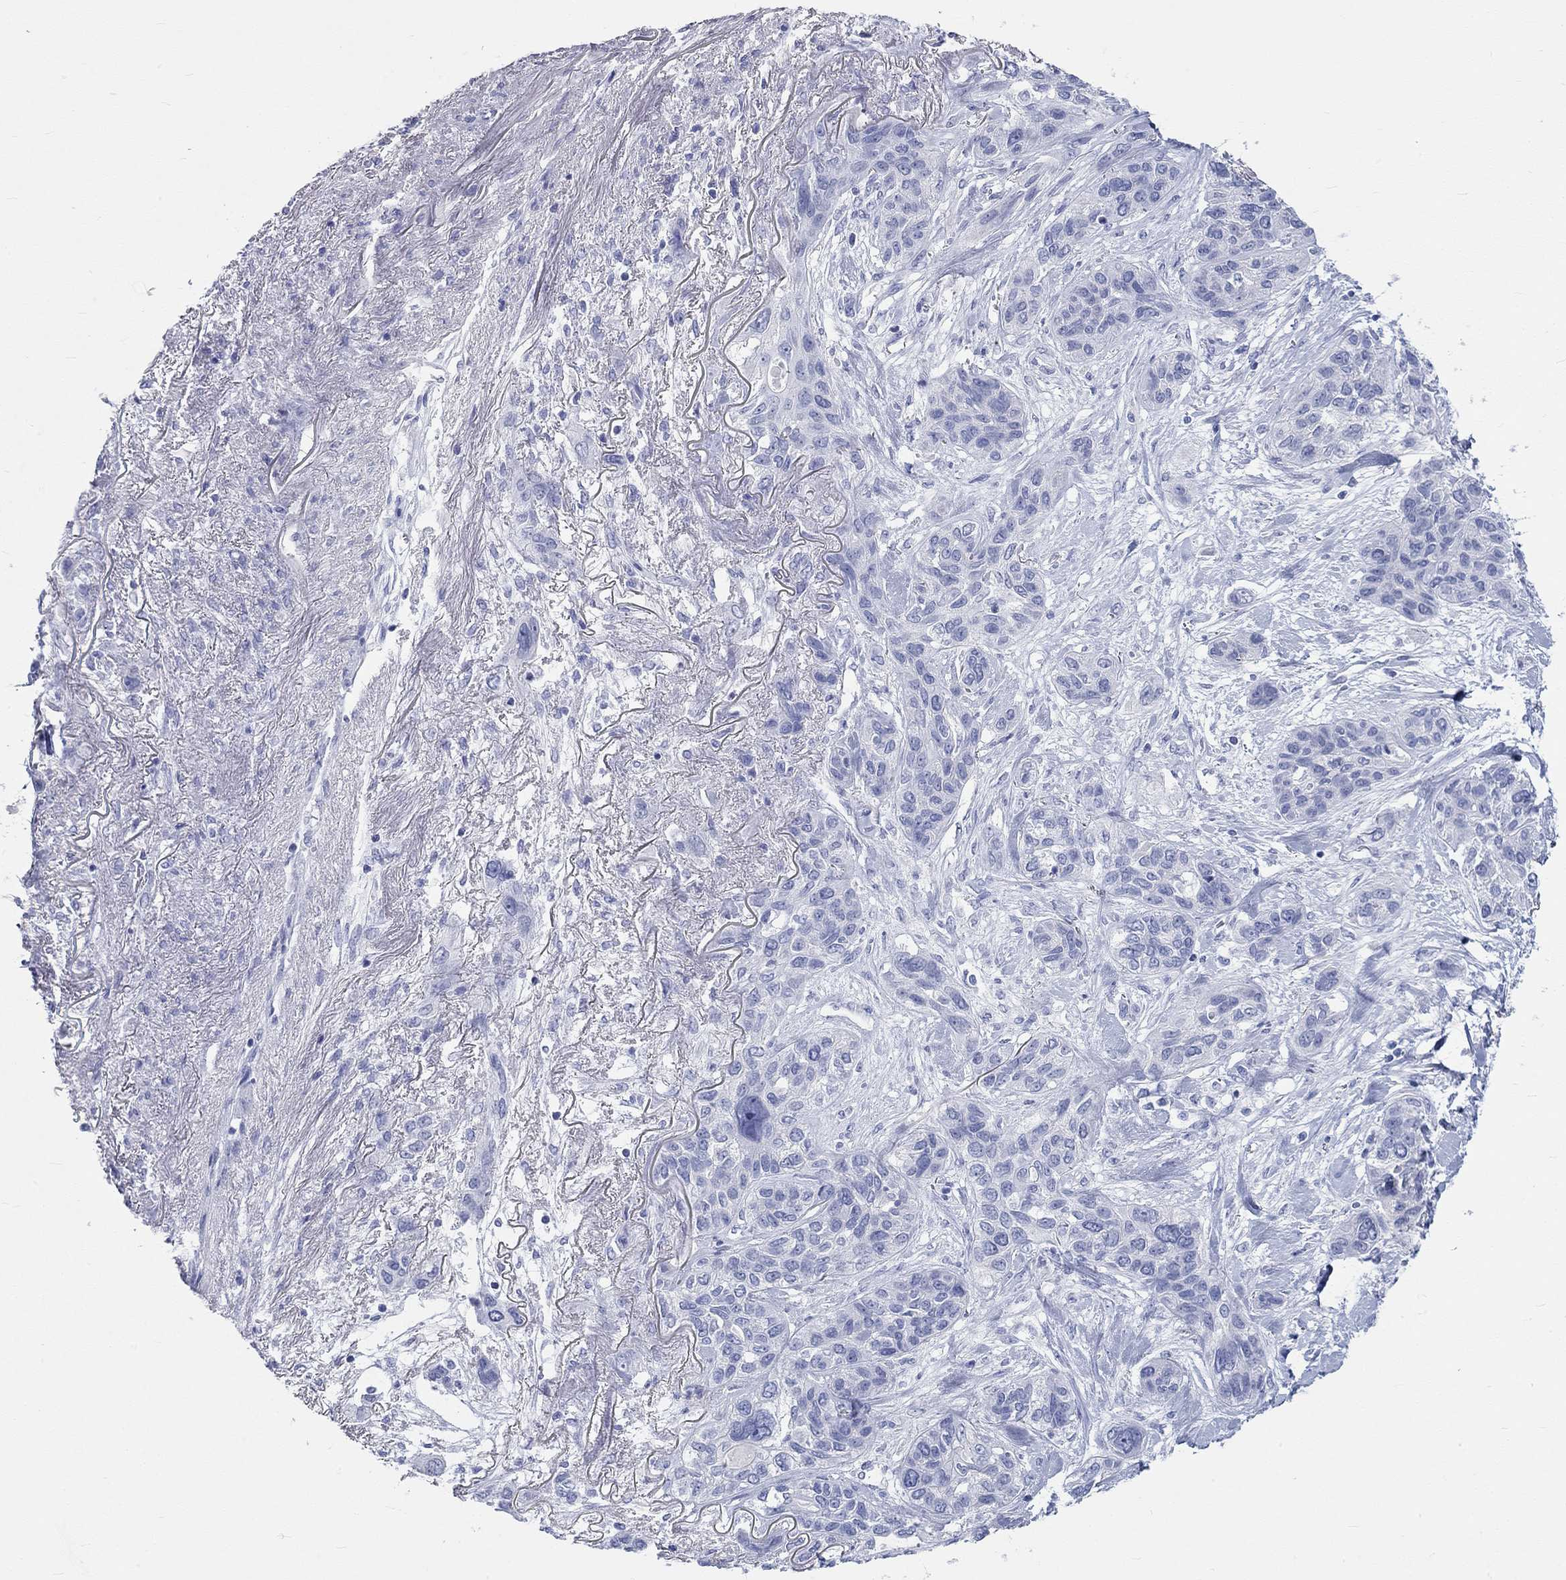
{"staining": {"intensity": "negative", "quantity": "none", "location": "none"}, "tissue": "lung cancer", "cell_type": "Tumor cells", "image_type": "cancer", "snomed": [{"axis": "morphology", "description": "Squamous cell carcinoma, NOS"}, {"axis": "topography", "description": "Lung"}], "caption": "High power microscopy photomicrograph of an IHC image of lung cancer (squamous cell carcinoma), revealing no significant positivity in tumor cells. (Brightfield microscopy of DAB immunohistochemistry (IHC) at high magnification).", "gene": "SPATA9", "patient": {"sex": "female", "age": 70}}